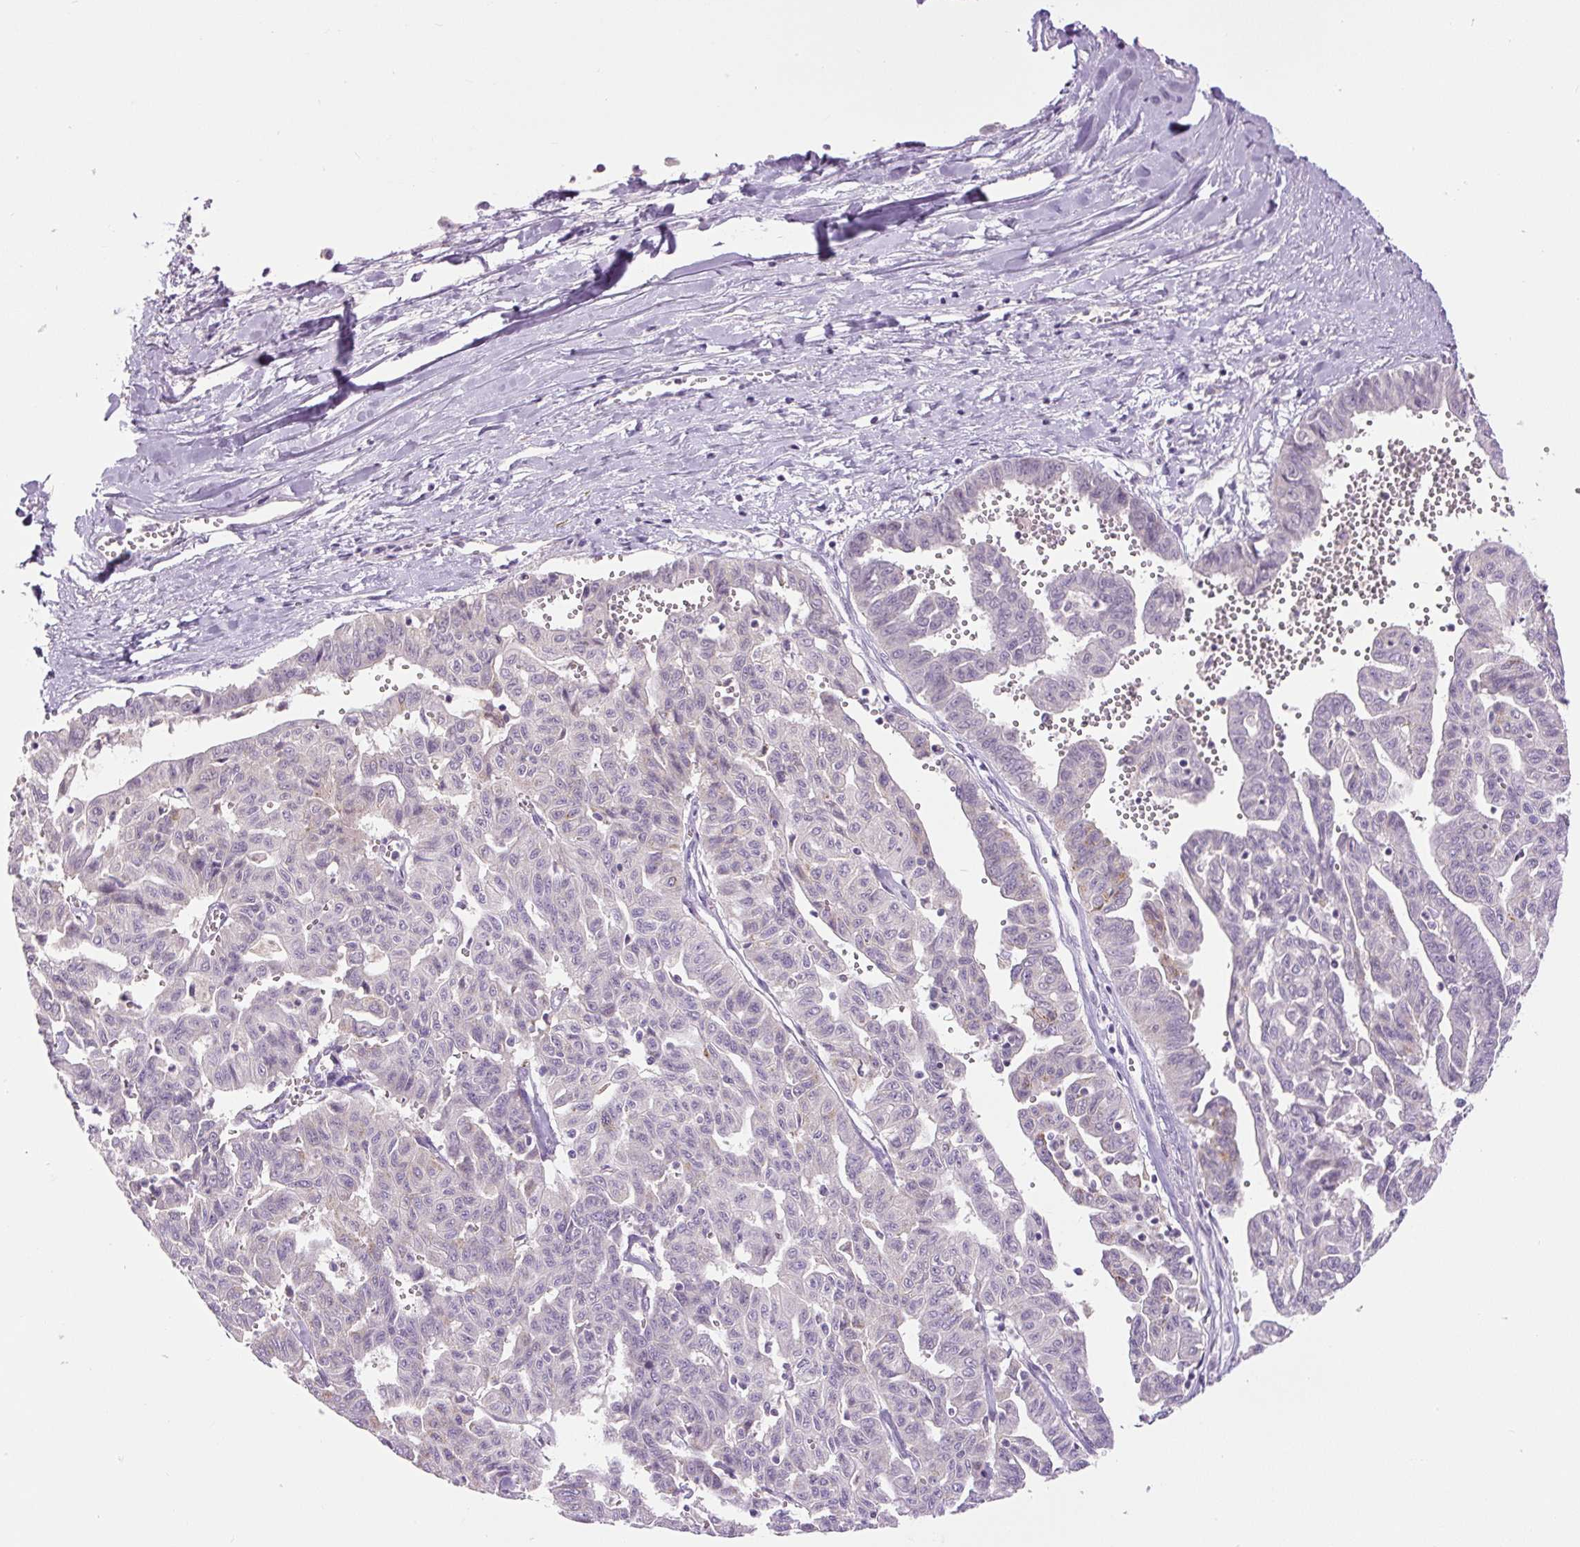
{"staining": {"intensity": "negative", "quantity": "none", "location": "none"}, "tissue": "liver cancer", "cell_type": "Tumor cells", "image_type": "cancer", "snomed": [{"axis": "morphology", "description": "Cholangiocarcinoma"}, {"axis": "topography", "description": "Liver"}], "caption": "A high-resolution micrograph shows IHC staining of liver cancer, which shows no significant staining in tumor cells.", "gene": "FABP7", "patient": {"sex": "female", "age": 77}}